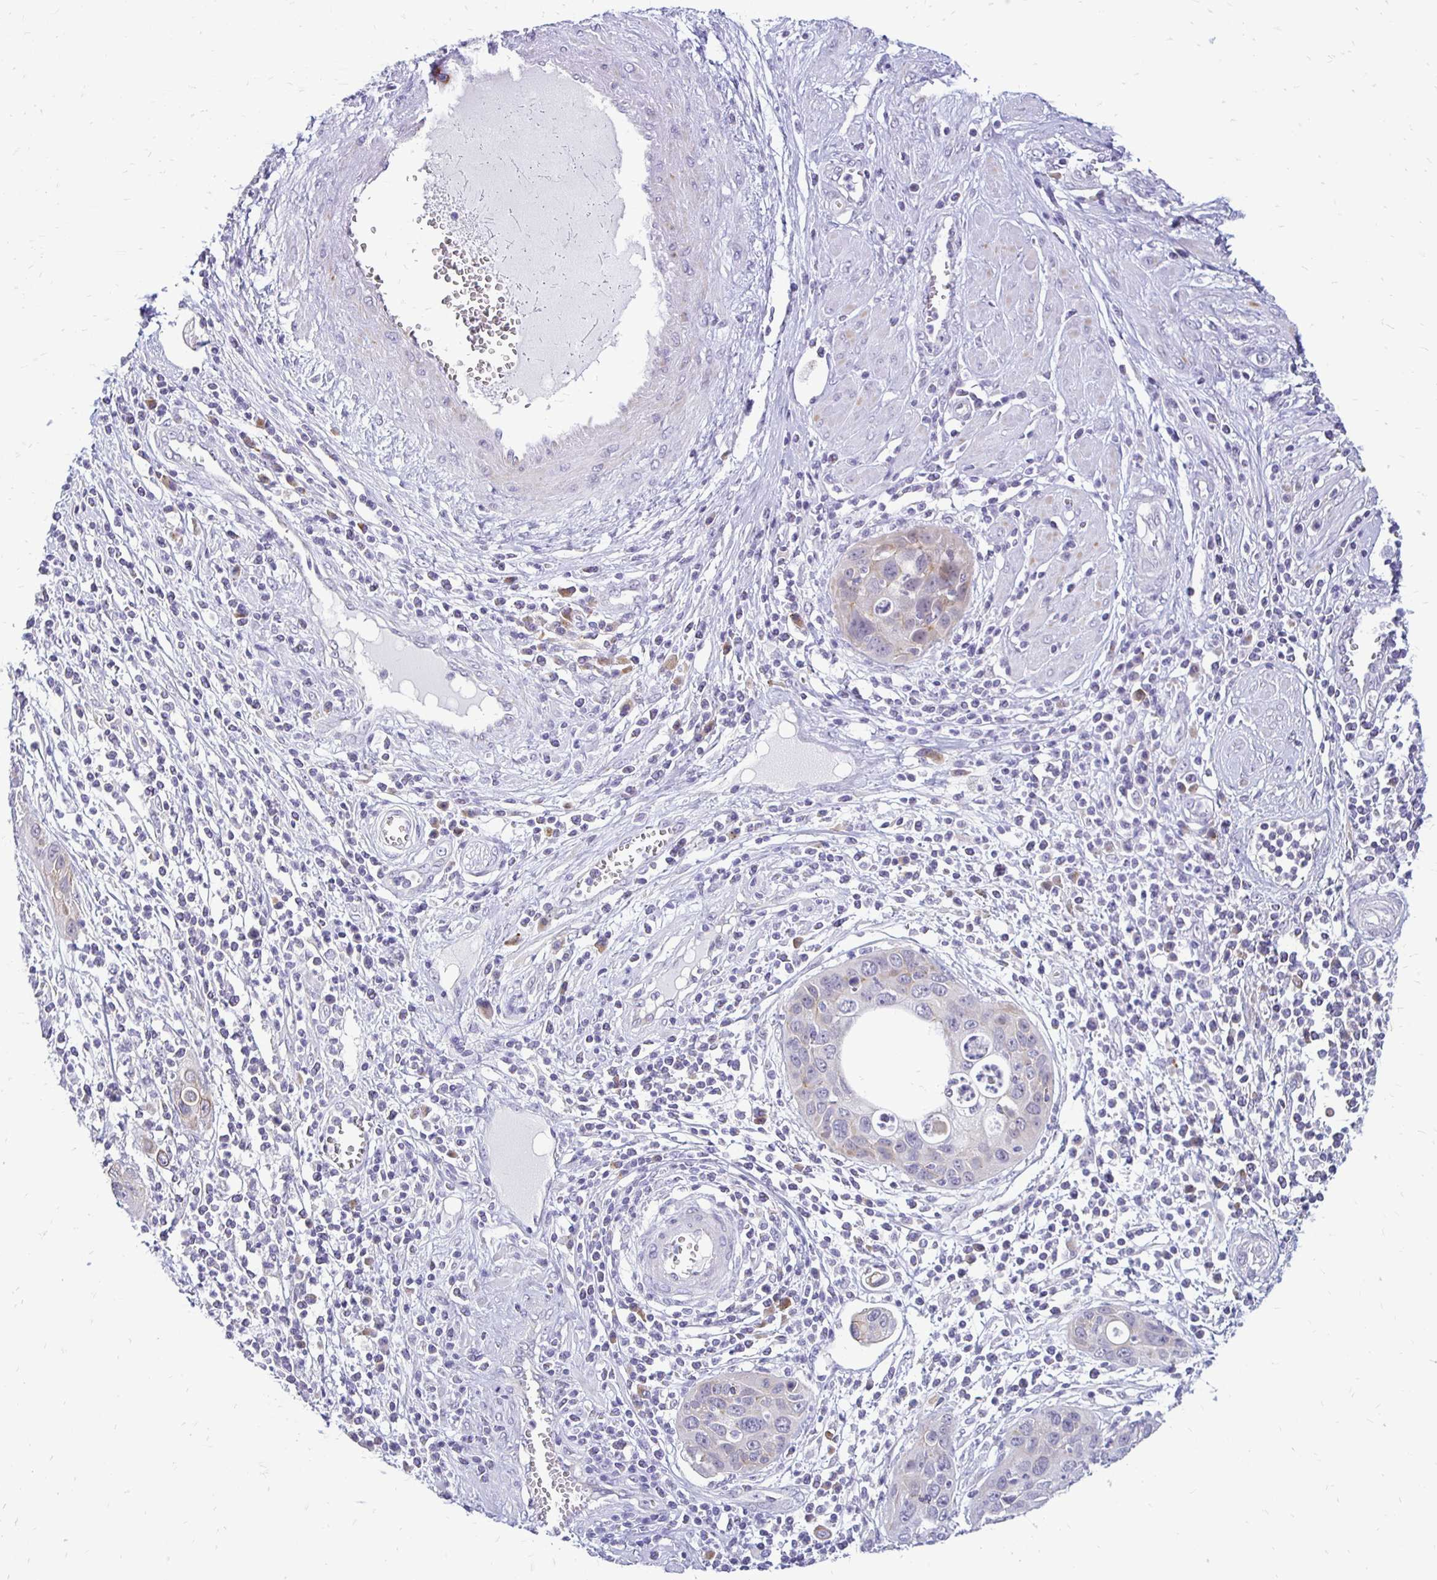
{"staining": {"intensity": "weak", "quantity": "<25%", "location": "cytoplasmic/membranous"}, "tissue": "cervical cancer", "cell_type": "Tumor cells", "image_type": "cancer", "snomed": [{"axis": "morphology", "description": "Squamous cell carcinoma, NOS"}, {"axis": "topography", "description": "Cervix"}], "caption": "Immunohistochemistry (IHC) image of cervical cancer (squamous cell carcinoma) stained for a protein (brown), which reveals no expression in tumor cells.", "gene": "EPYC", "patient": {"sex": "female", "age": 36}}